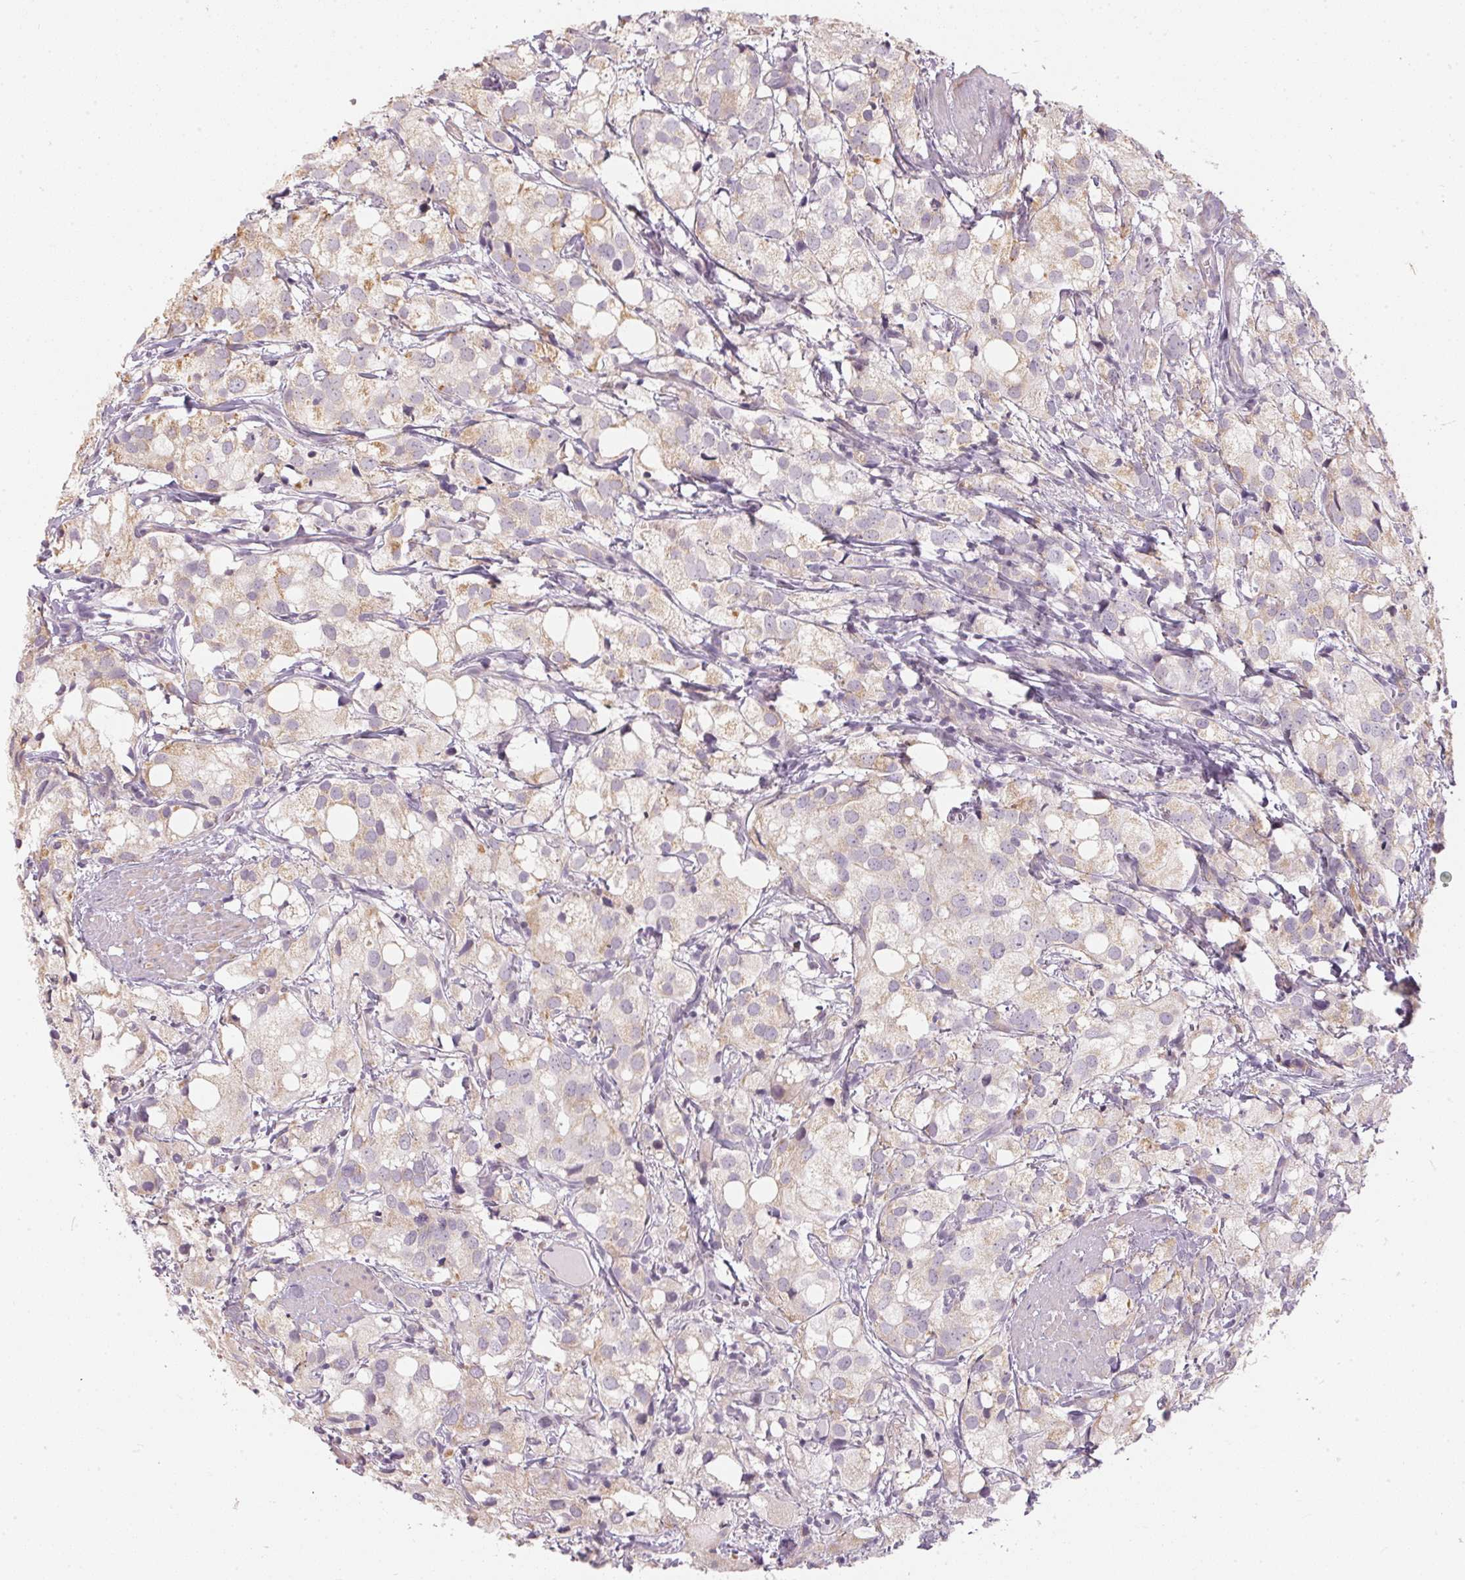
{"staining": {"intensity": "weak", "quantity": "25%-75%", "location": "cytoplasmic/membranous"}, "tissue": "prostate cancer", "cell_type": "Tumor cells", "image_type": "cancer", "snomed": [{"axis": "morphology", "description": "Adenocarcinoma, High grade"}, {"axis": "topography", "description": "Prostate"}], "caption": "Protein staining by immunohistochemistry (IHC) exhibits weak cytoplasmic/membranous expression in about 25%-75% of tumor cells in prostate cancer (adenocarcinoma (high-grade)).", "gene": "GDAP1L1", "patient": {"sex": "male", "age": 86}}